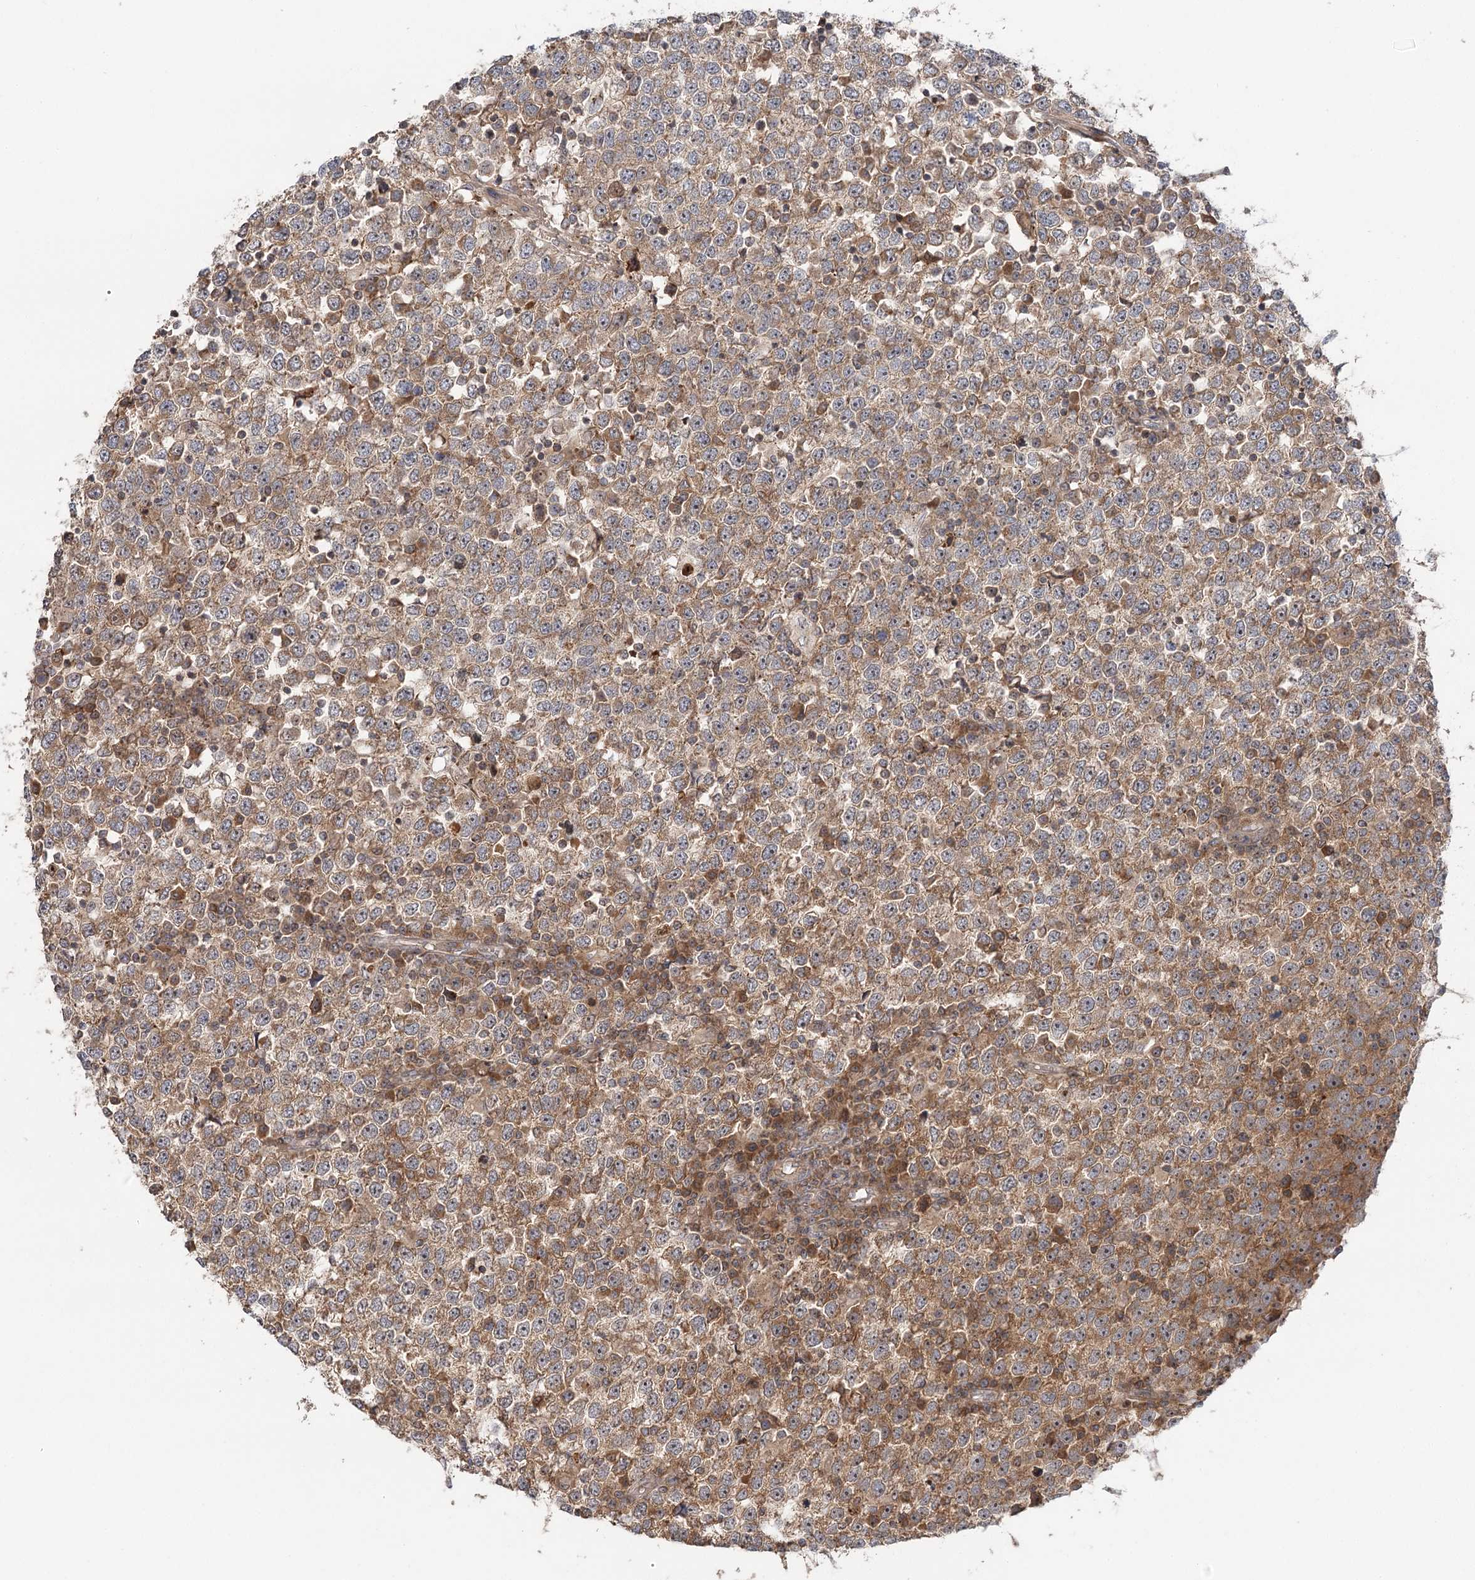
{"staining": {"intensity": "moderate", "quantity": ">75%", "location": "cytoplasmic/membranous"}, "tissue": "testis cancer", "cell_type": "Tumor cells", "image_type": "cancer", "snomed": [{"axis": "morphology", "description": "Seminoma, NOS"}, {"axis": "topography", "description": "Testis"}], "caption": "IHC photomicrograph of human testis seminoma stained for a protein (brown), which shows medium levels of moderate cytoplasmic/membranous staining in approximately >75% of tumor cells.", "gene": "RAPGEF6", "patient": {"sex": "male", "age": 65}}